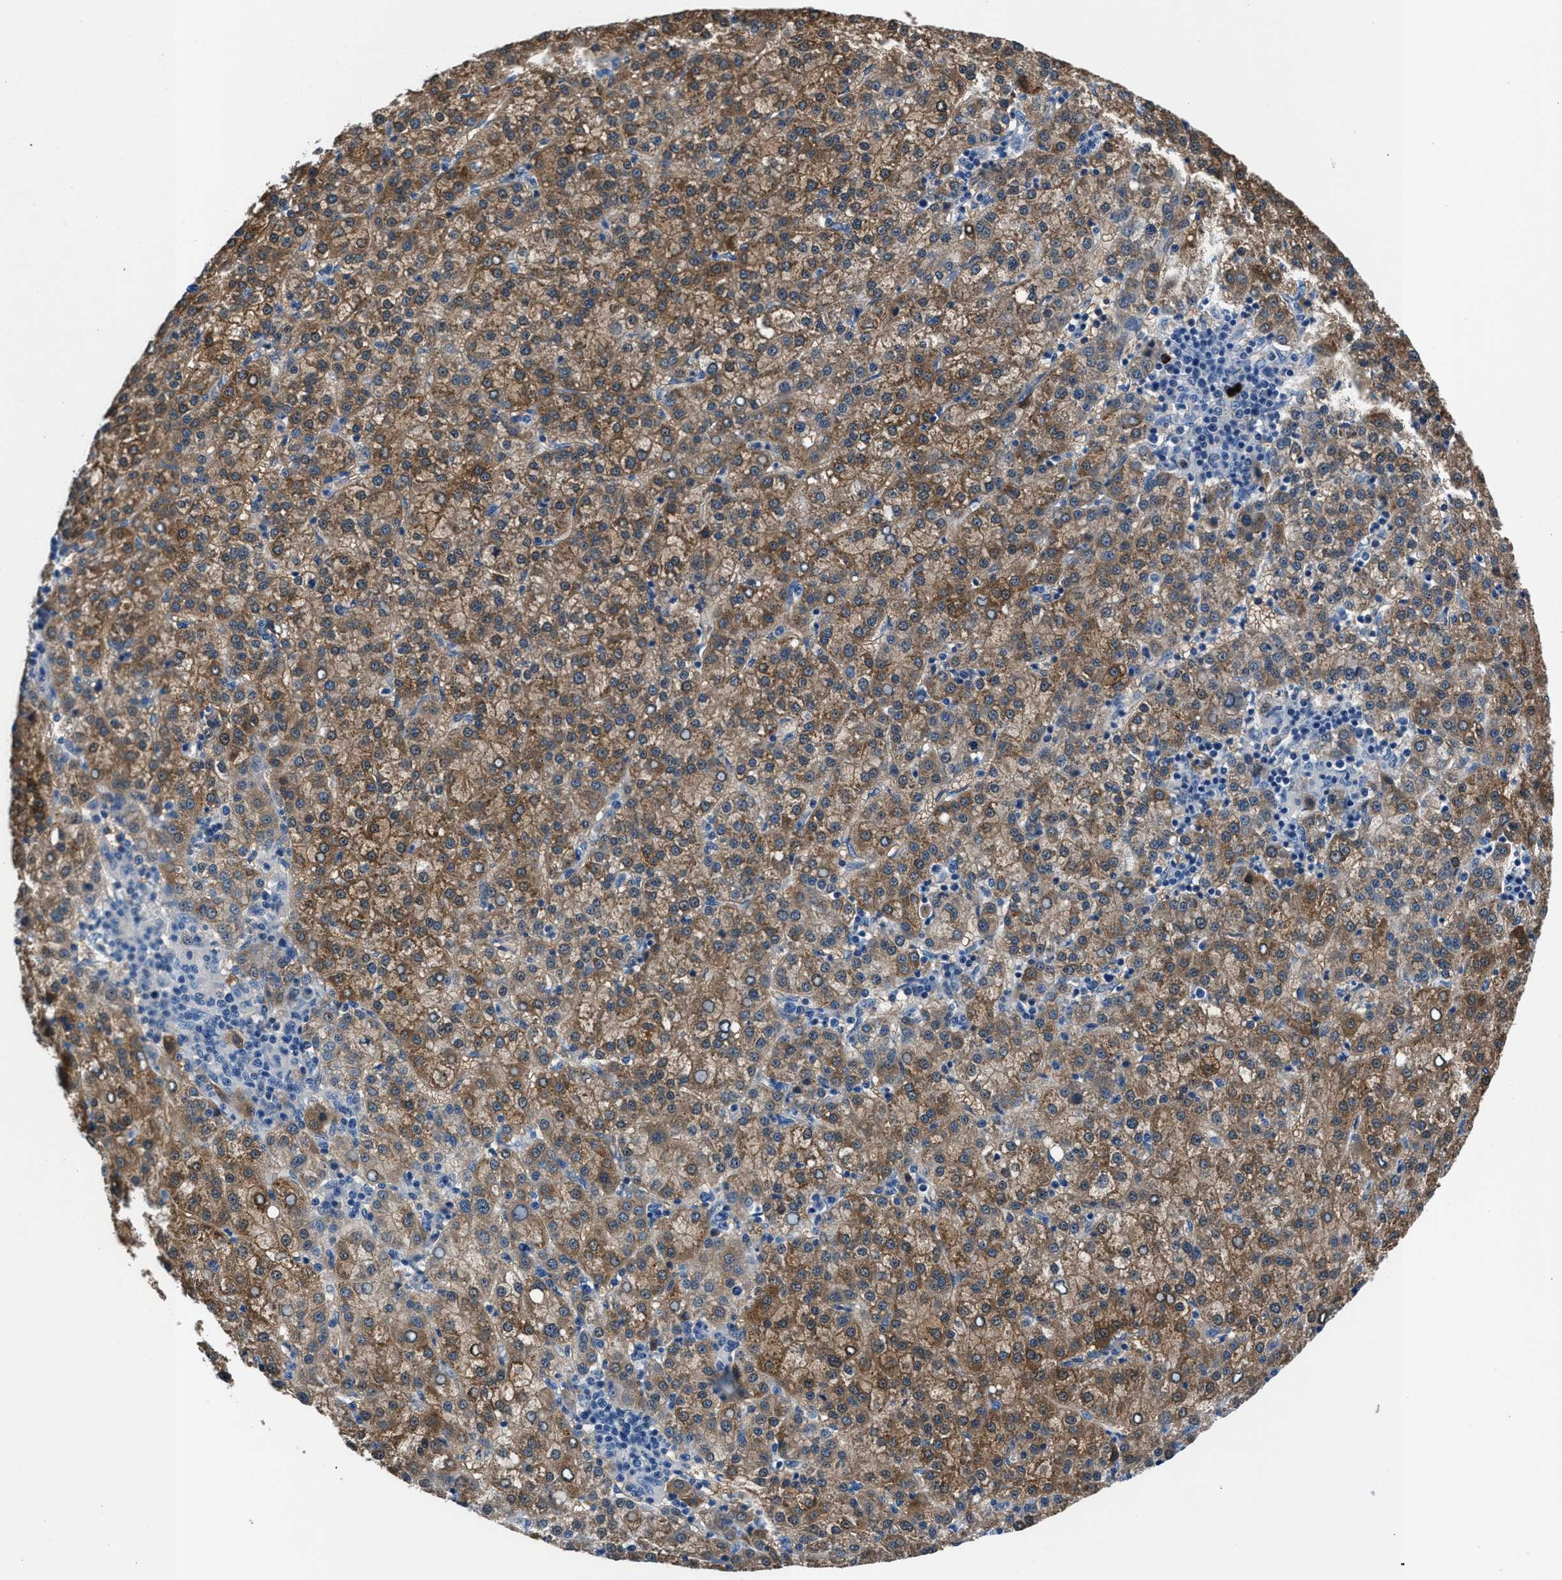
{"staining": {"intensity": "moderate", "quantity": ">75%", "location": "cytoplasmic/membranous"}, "tissue": "liver cancer", "cell_type": "Tumor cells", "image_type": "cancer", "snomed": [{"axis": "morphology", "description": "Carcinoma, Hepatocellular, NOS"}, {"axis": "topography", "description": "Liver"}], "caption": "Human liver cancer (hepatocellular carcinoma) stained with a brown dye reveals moderate cytoplasmic/membranous positive positivity in about >75% of tumor cells.", "gene": "CDRT4", "patient": {"sex": "female", "age": 58}}